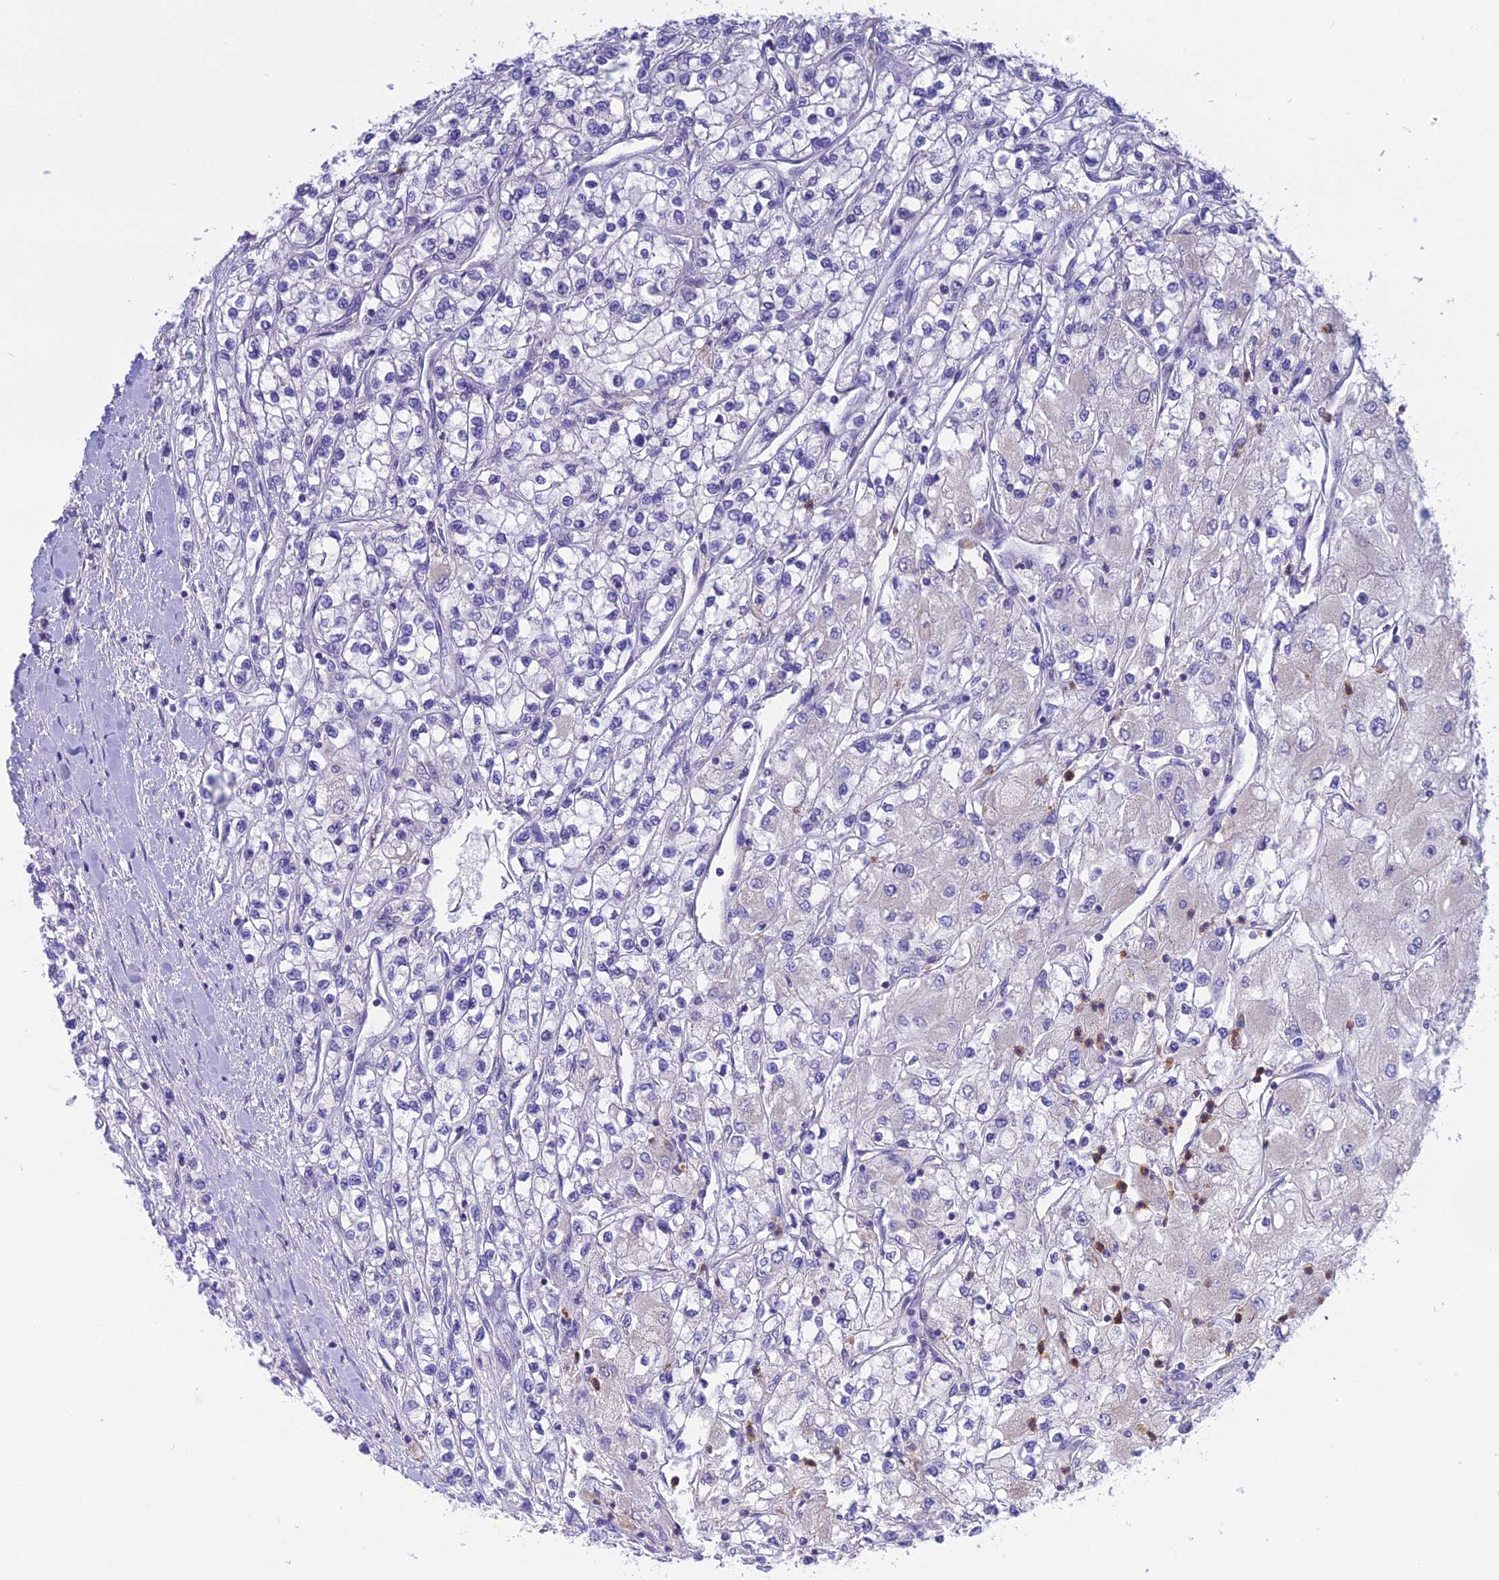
{"staining": {"intensity": "negative", "quantity": "none", "location": "none"}, "tissue": "renal cancer", "cell_type": "Tumor cells", "image_type": "cancer", "snomed": [{"axis": "morphology", "description": "Adenocarcinoma, NOS"}, {"axis": "topography", "description": "Kidney"}], "caption": "Tumor cells show no significant protein positivity in adenocarcinoma (renal).", "gene": "KIAA0408", "patient": {"sex": "male", "age": 80}}